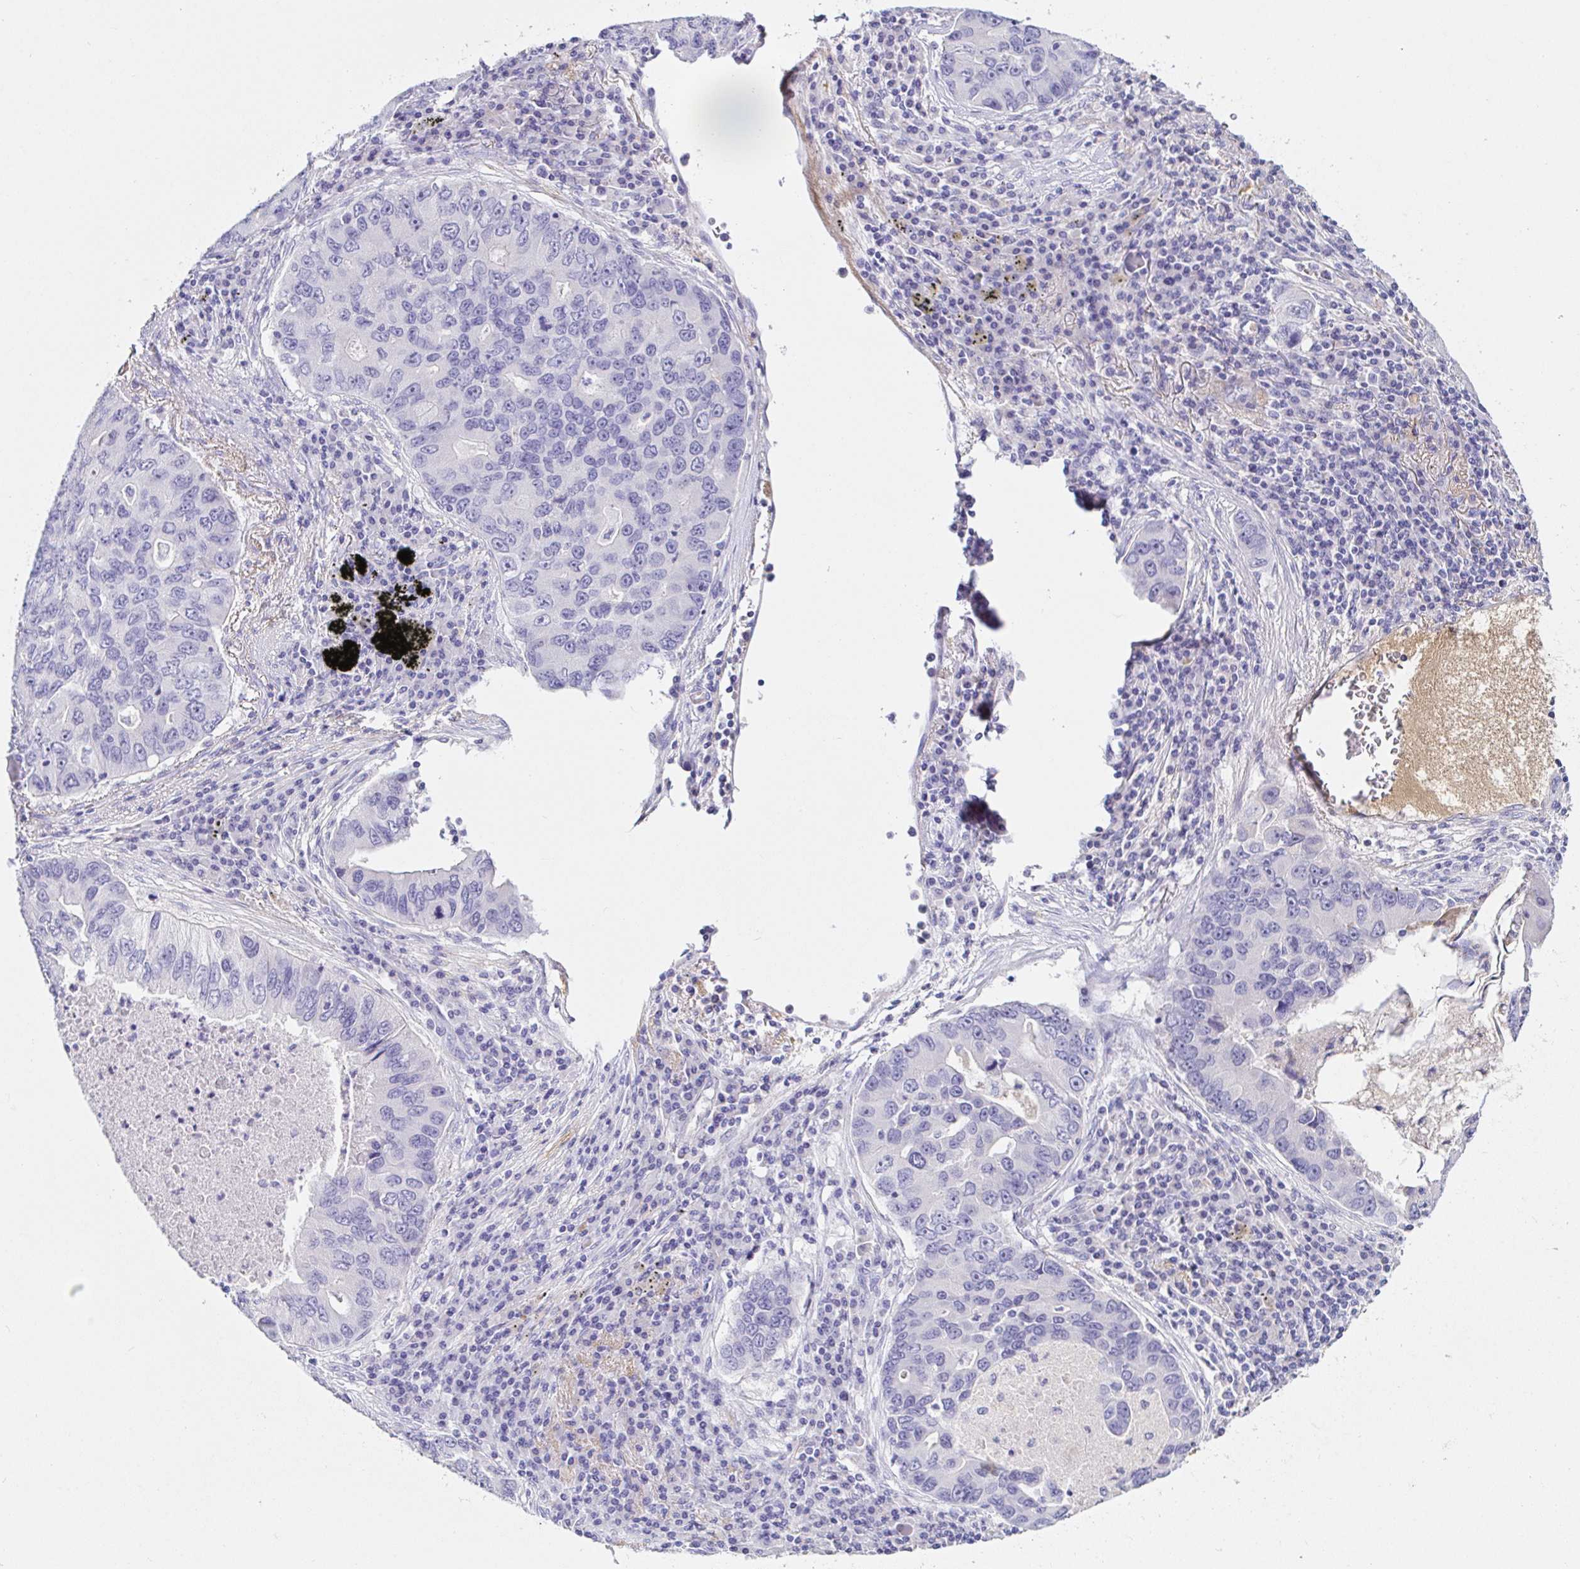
{"staining": {"intensity": "negative", "quantity": "none", "location": "none"}, "tissue": "lung cancer", "cell_type": "Tumor cells", "image_type": "cancer", "snomed": [{"axis": "morphology", "description": "Adenocarcinoma, NOS"}, {"axis": "morphology", "description": "Adenocarcinoma, metastatic, NOS"}, {"axis": "topography", "description": "Lymph node"}, {"axis": "topography", "description": "Lung"}], "caption": "Tumor cells show no significant positivity in lung metastatic adenocarcinoma.", "gene": "SAA4", "patient": {"sex": "female", "age": 54}}